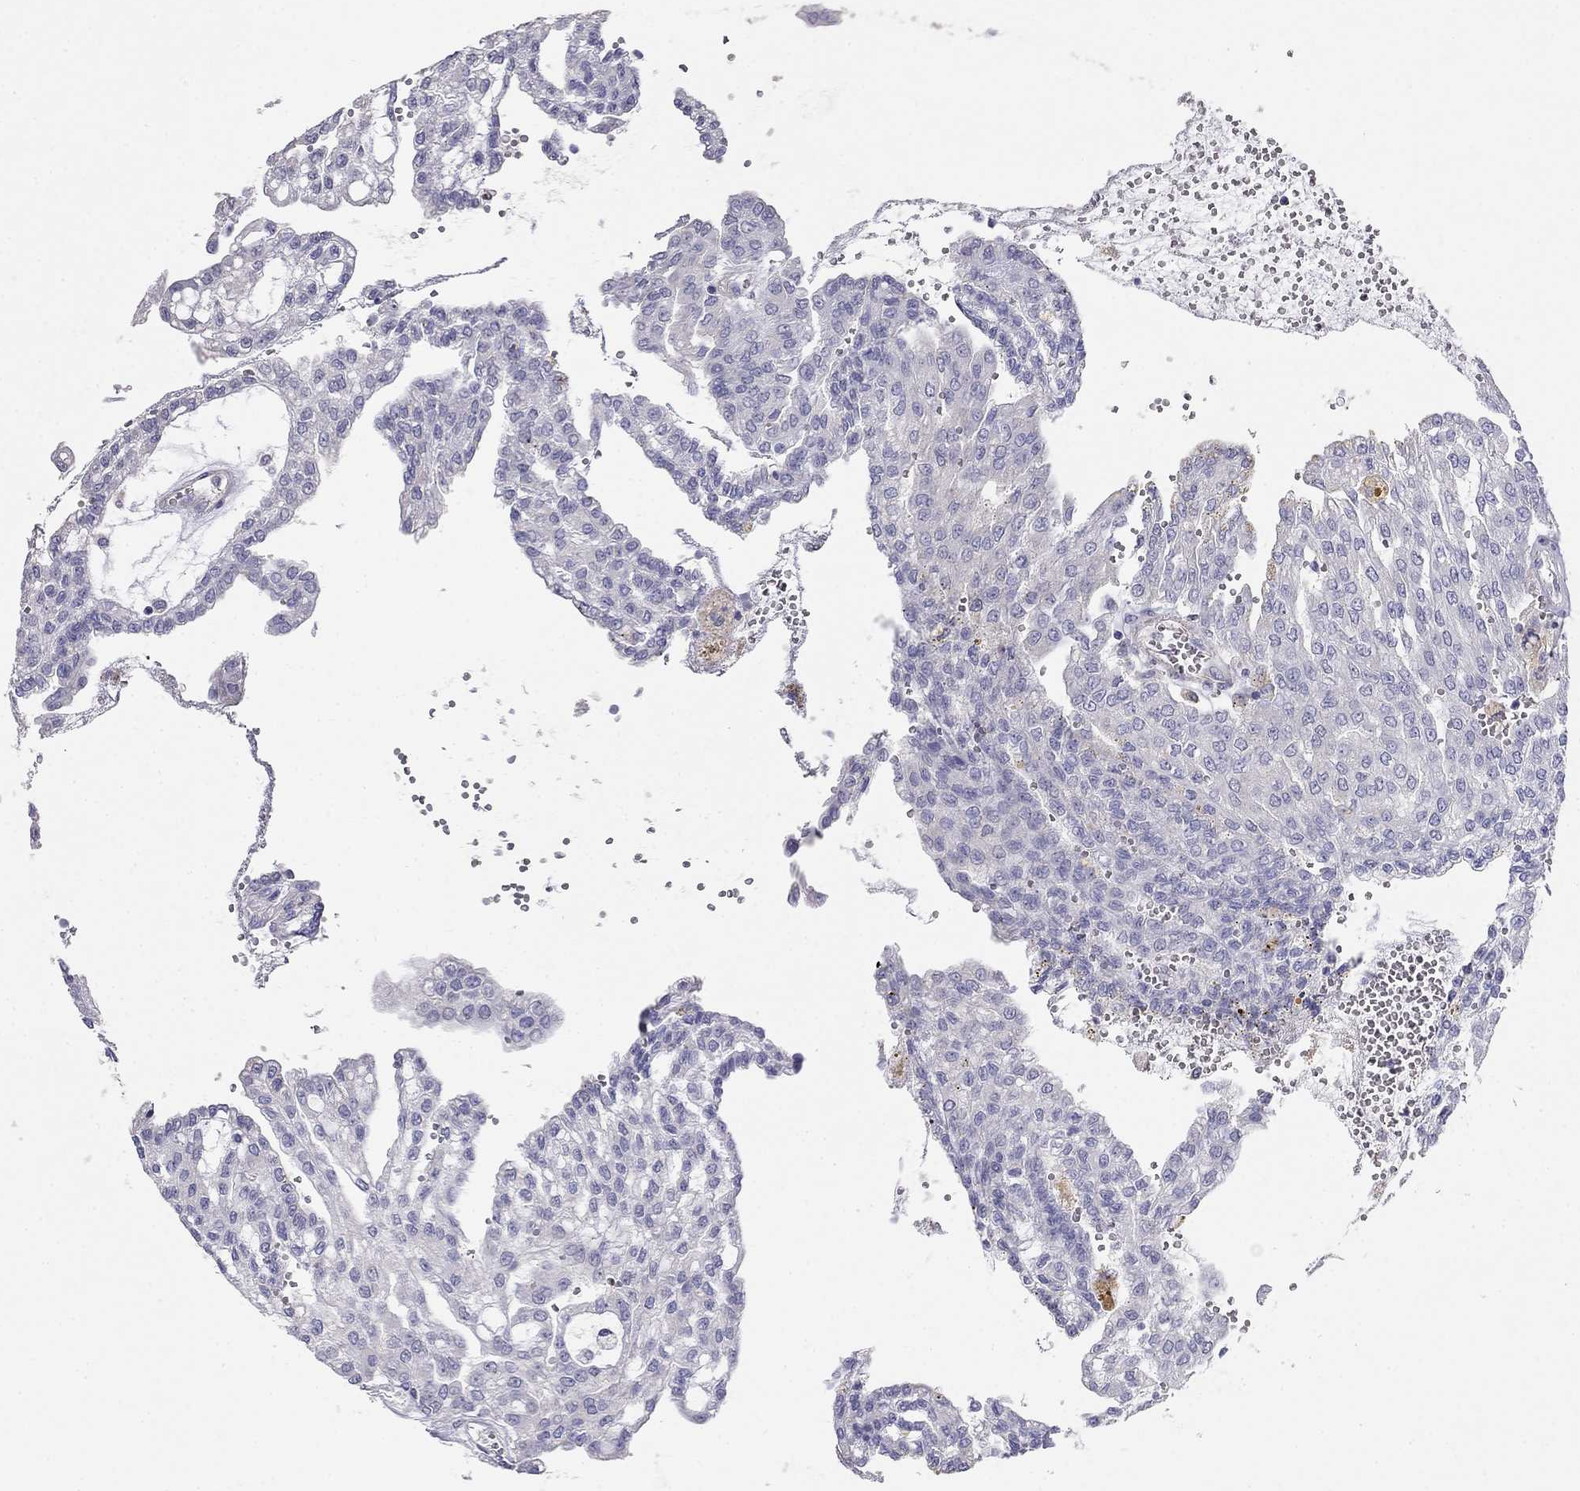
{"staining": {"intensity": "negative", "quantity": "none", "location": "none"}, "tissue": "renal cancer", "cell_type": "Tumor cells", "image_type": "cancer", "snomed": [{"axis": "morphology", "description": "Adenocarcinoma, NOS"}, {"axis": "topography", "description": "Kidney"}], "caption": "Photomicrograph shows no protein staining in tumor cells of adenocarcinoma (renal) tissue. The staining is performed using DAB (3,3'-diaminobenzidine) brown chromogen with nuclei counter-stained in using hematoxylin.", "gene": "LY6H", "patient": {"sex": "male", "age": 63}}